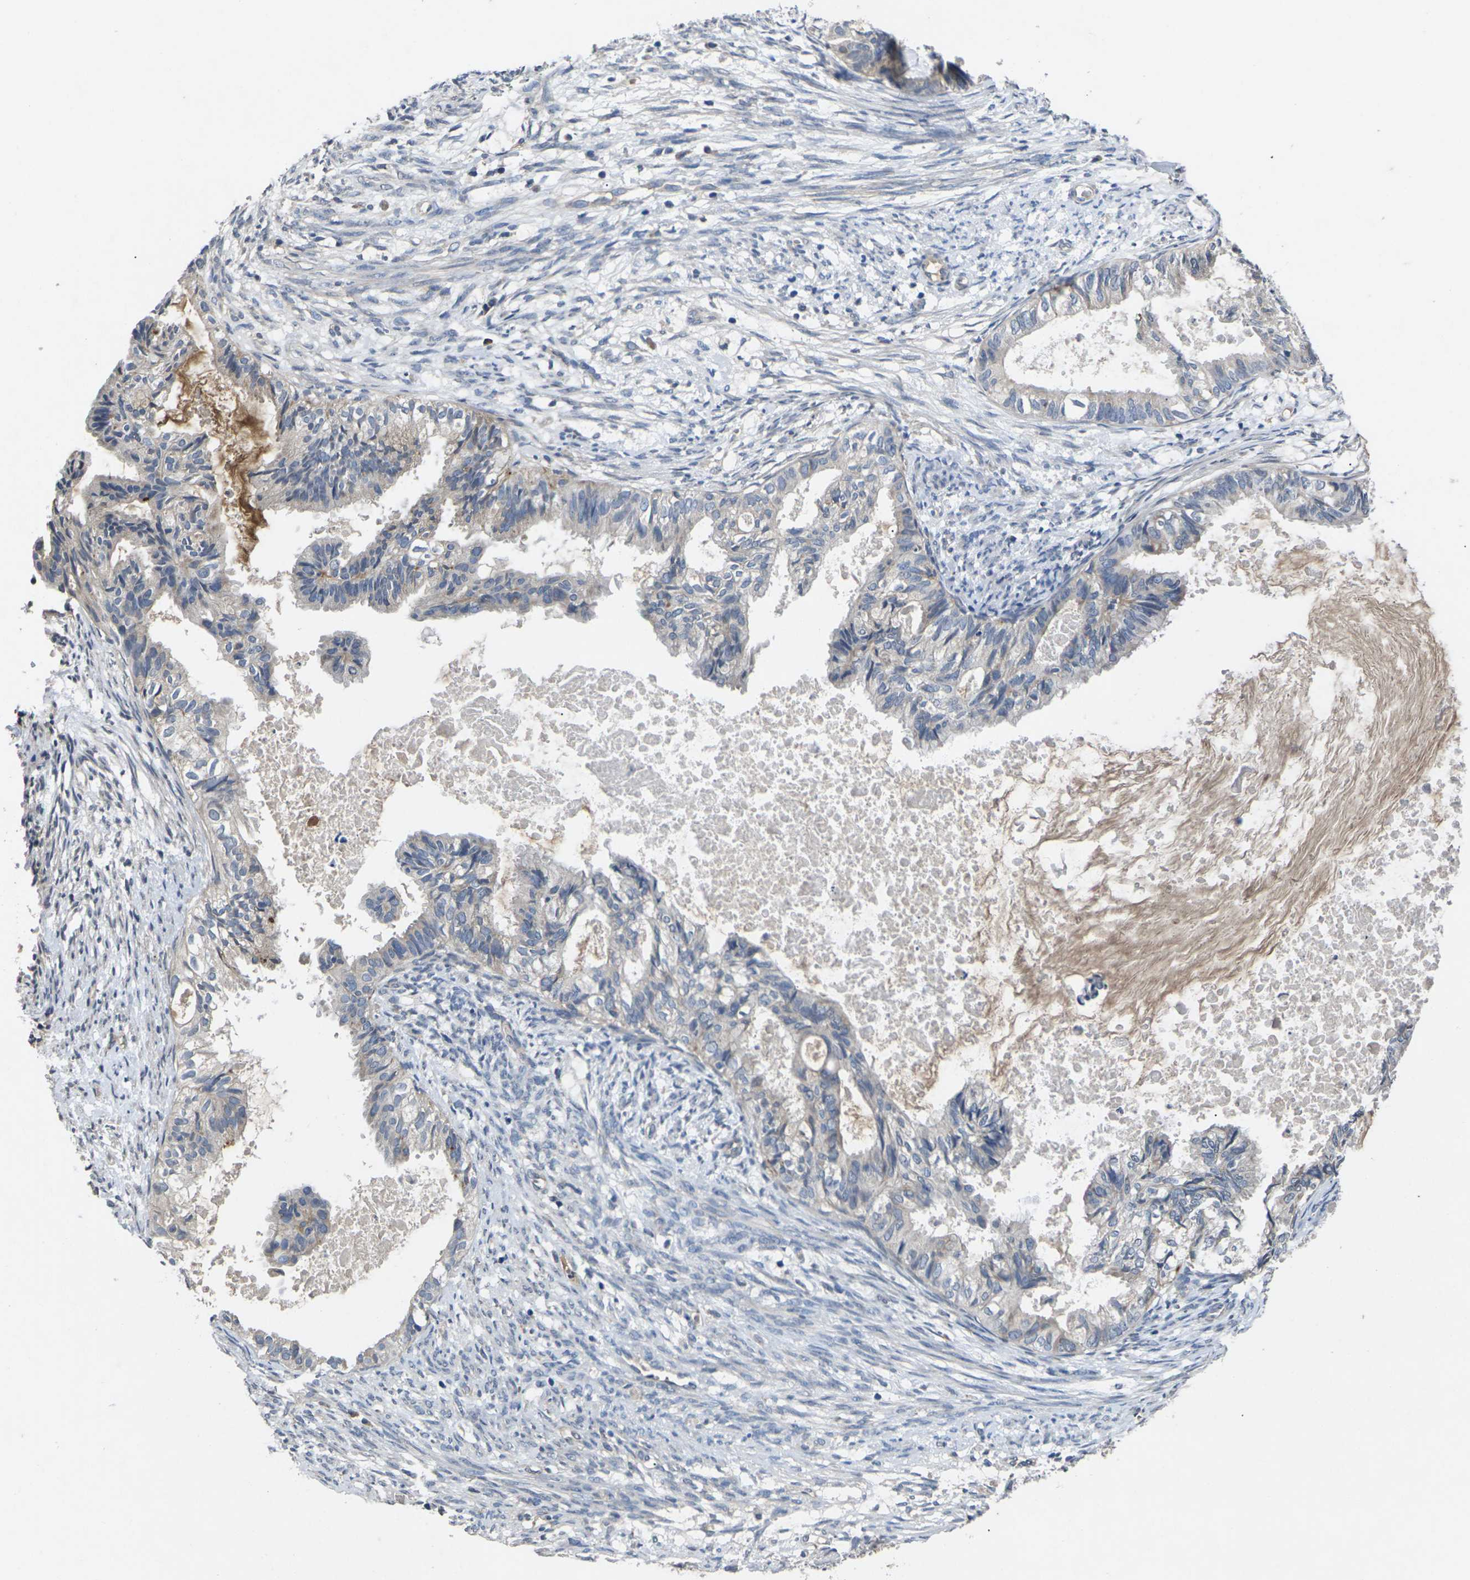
{"staining": {"intensity": "negative", "quantity": "none", "location": "none"}, "tissue": "cervical cancer", "cell_type": "Tumor cells", "image_type": "cancer", "snomed": [{"axis": "morphology", "description": "Normal tissue, NOS"}, {"axis": "morphology", "description": "Adenocarcinoma, NOS"}, {"axis": "topography", "description": "Cervix"}, {"axis": "topography", "description": "Endometrium"}], "caption": "Cervical cancer was stained to show a protein in brown. There is no significant staining in tumor cells.", "gene": "SLC2A2", "patient": {"sex": "female", "age": 86}}